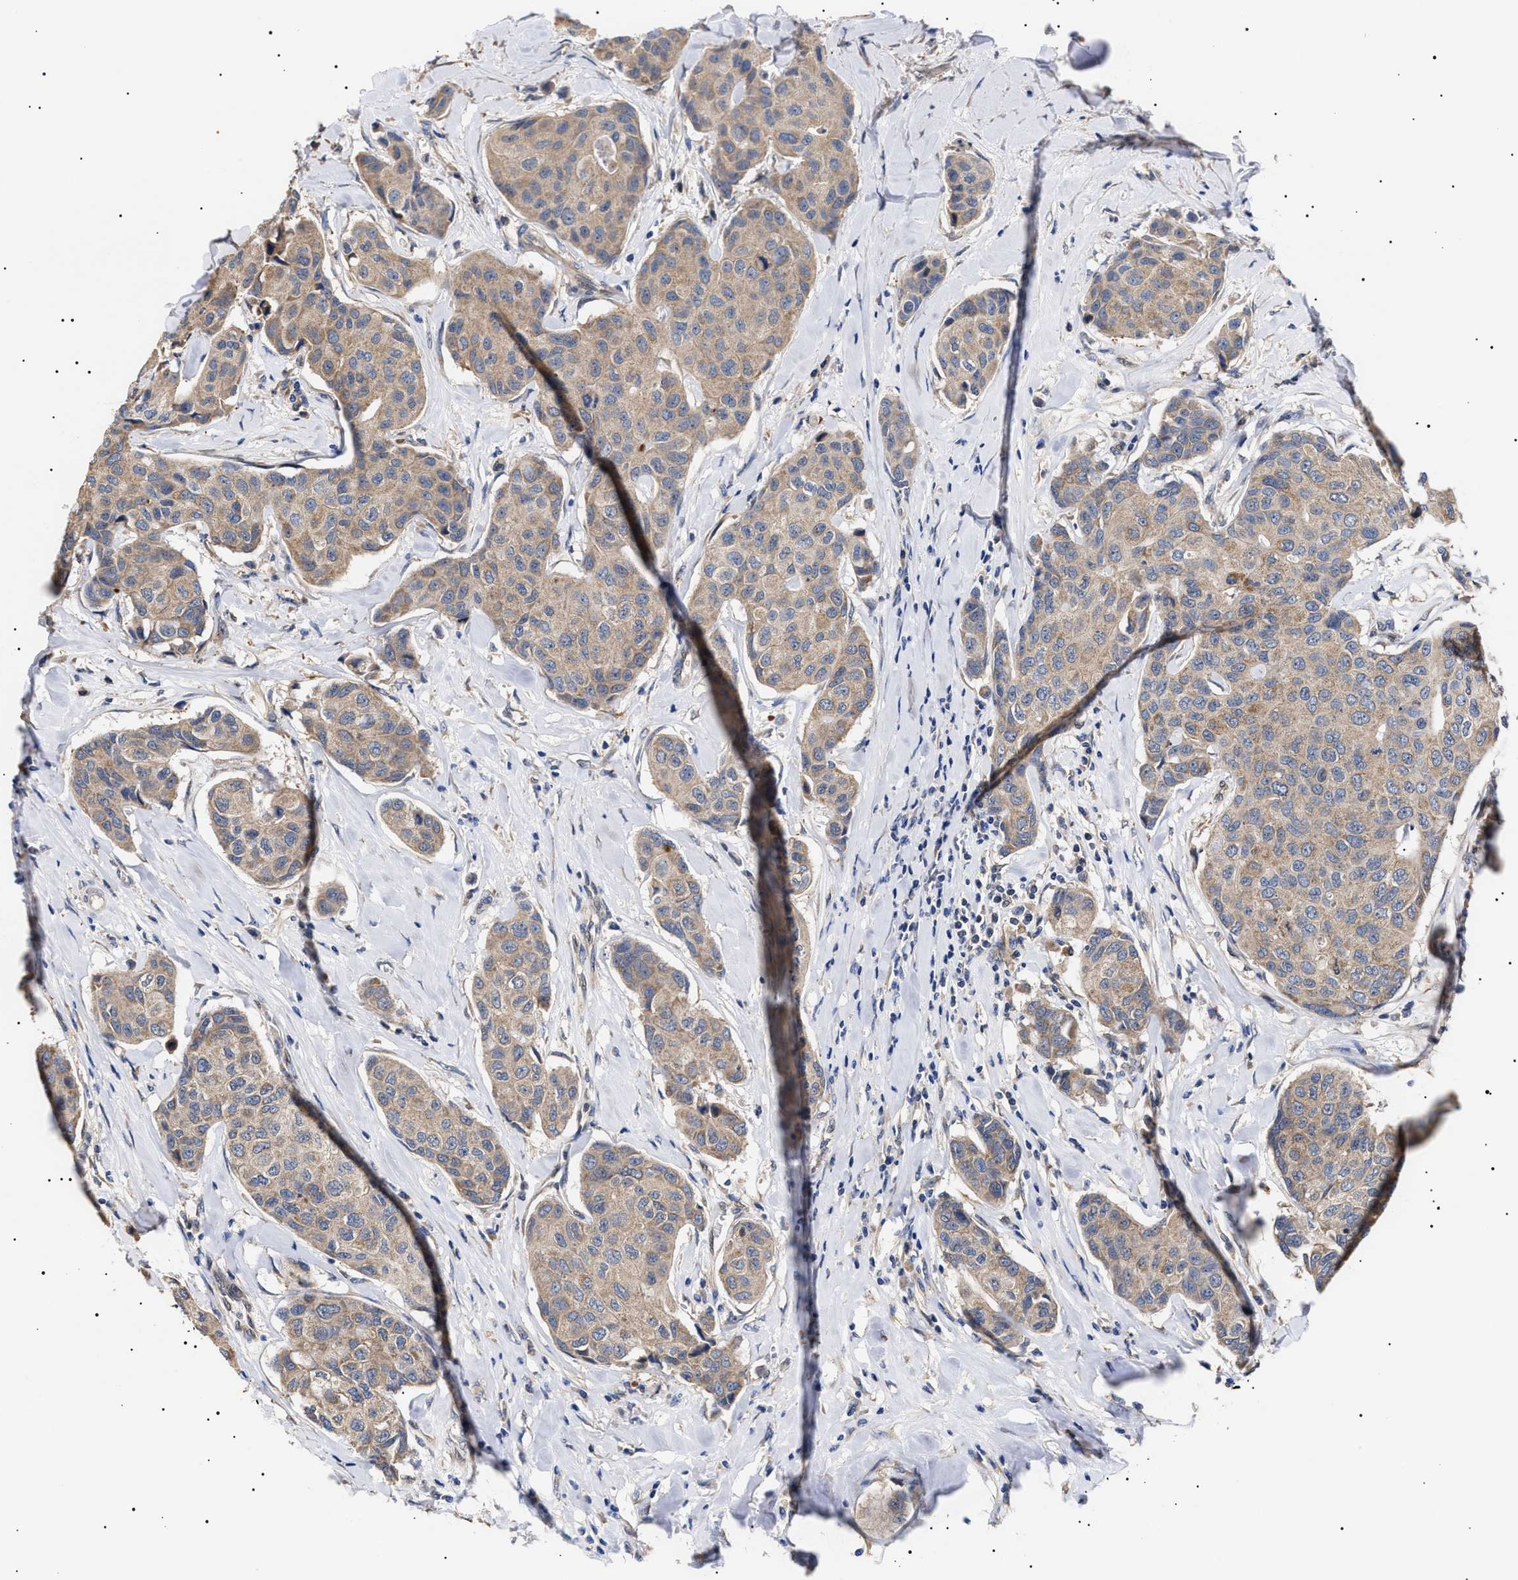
{"staining": {"intensity": "weak", "quantity": "25%-75%", "location": "cytoplasmic/membranous"}, "tissue": "breast cancer", "cell_type": "Tumor cells", "image_type": "cancer", "snomed": [{"axis": "morphology", "description": "Duct carcinoma"}, {"axis": "topography", "description": "Breast"}], "caption": "Protein staining demonstrates weak cytoplasmic/membranous expression in about 25%-75% of tumor cells in breast infiltrating ductal carcinoma. (DAB IHC with brightfield microscopy, high magnification).", "gene": "KRBA1", "patient": {"sex": "female", "age": 80}}